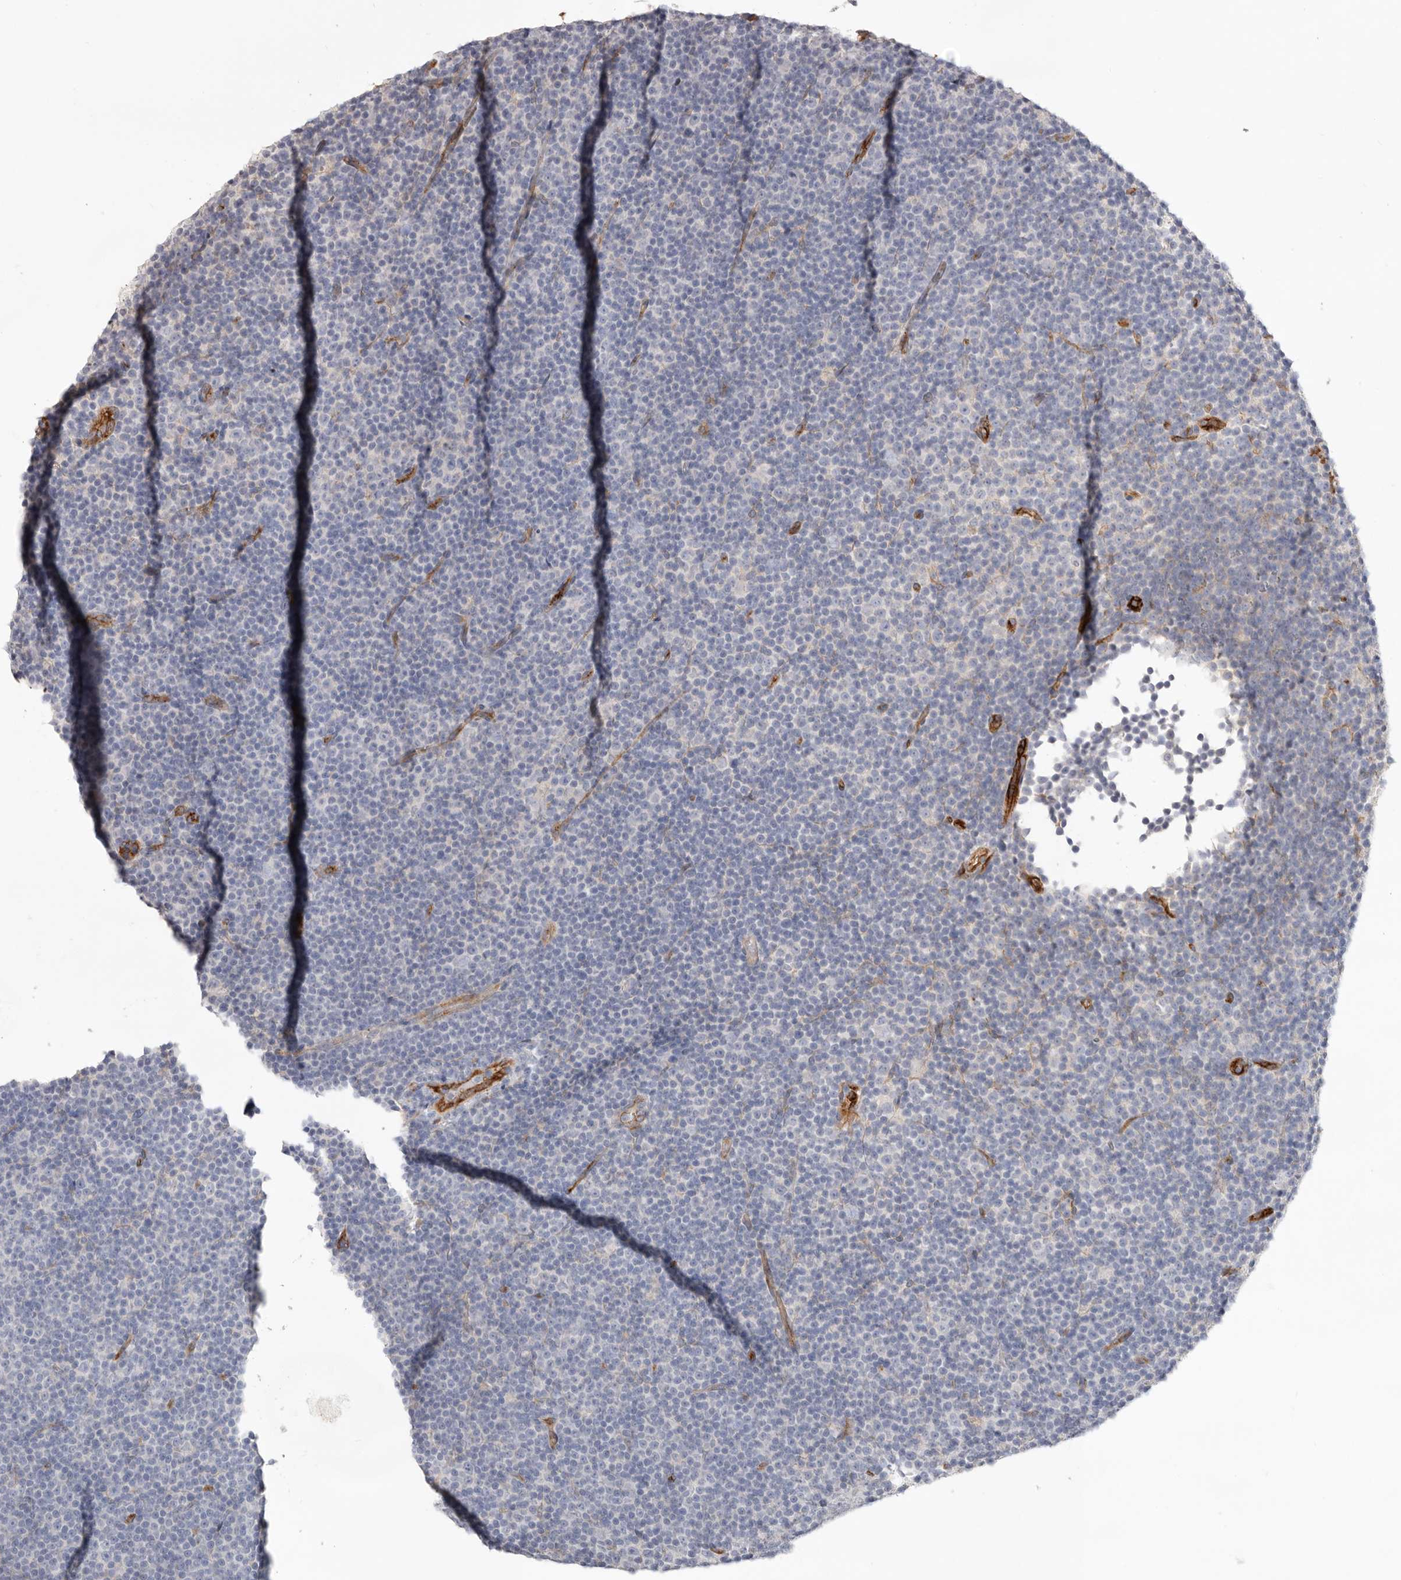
{"staining": {"intensity": "negative", "quantity": "none", "location": "none"}, "tissue": "lymphoma", "cell_type": "Tumor cells", "image_type": "cancer", "snomed": [{"axis": "morphology", "description": "Malignant lymphoma, non-Hodgkin's type, Low grade"}, {"axis": "topography", "description": "Lymph node"}], "caption": "This photomicrograph is of malignant lymphoma, non-Hodgkin's type (low-grade) stained with IHC to label a protein in brown with the nuclei are counter-stained blue. There is no staining in tumor cells. (Brightfield microscopy of DAB (3,3'-diaminobenzidine) immunohistochemistry at high magnification).", "gene": "LRRC66", "patient": {"sex": "female", "age": 67}}